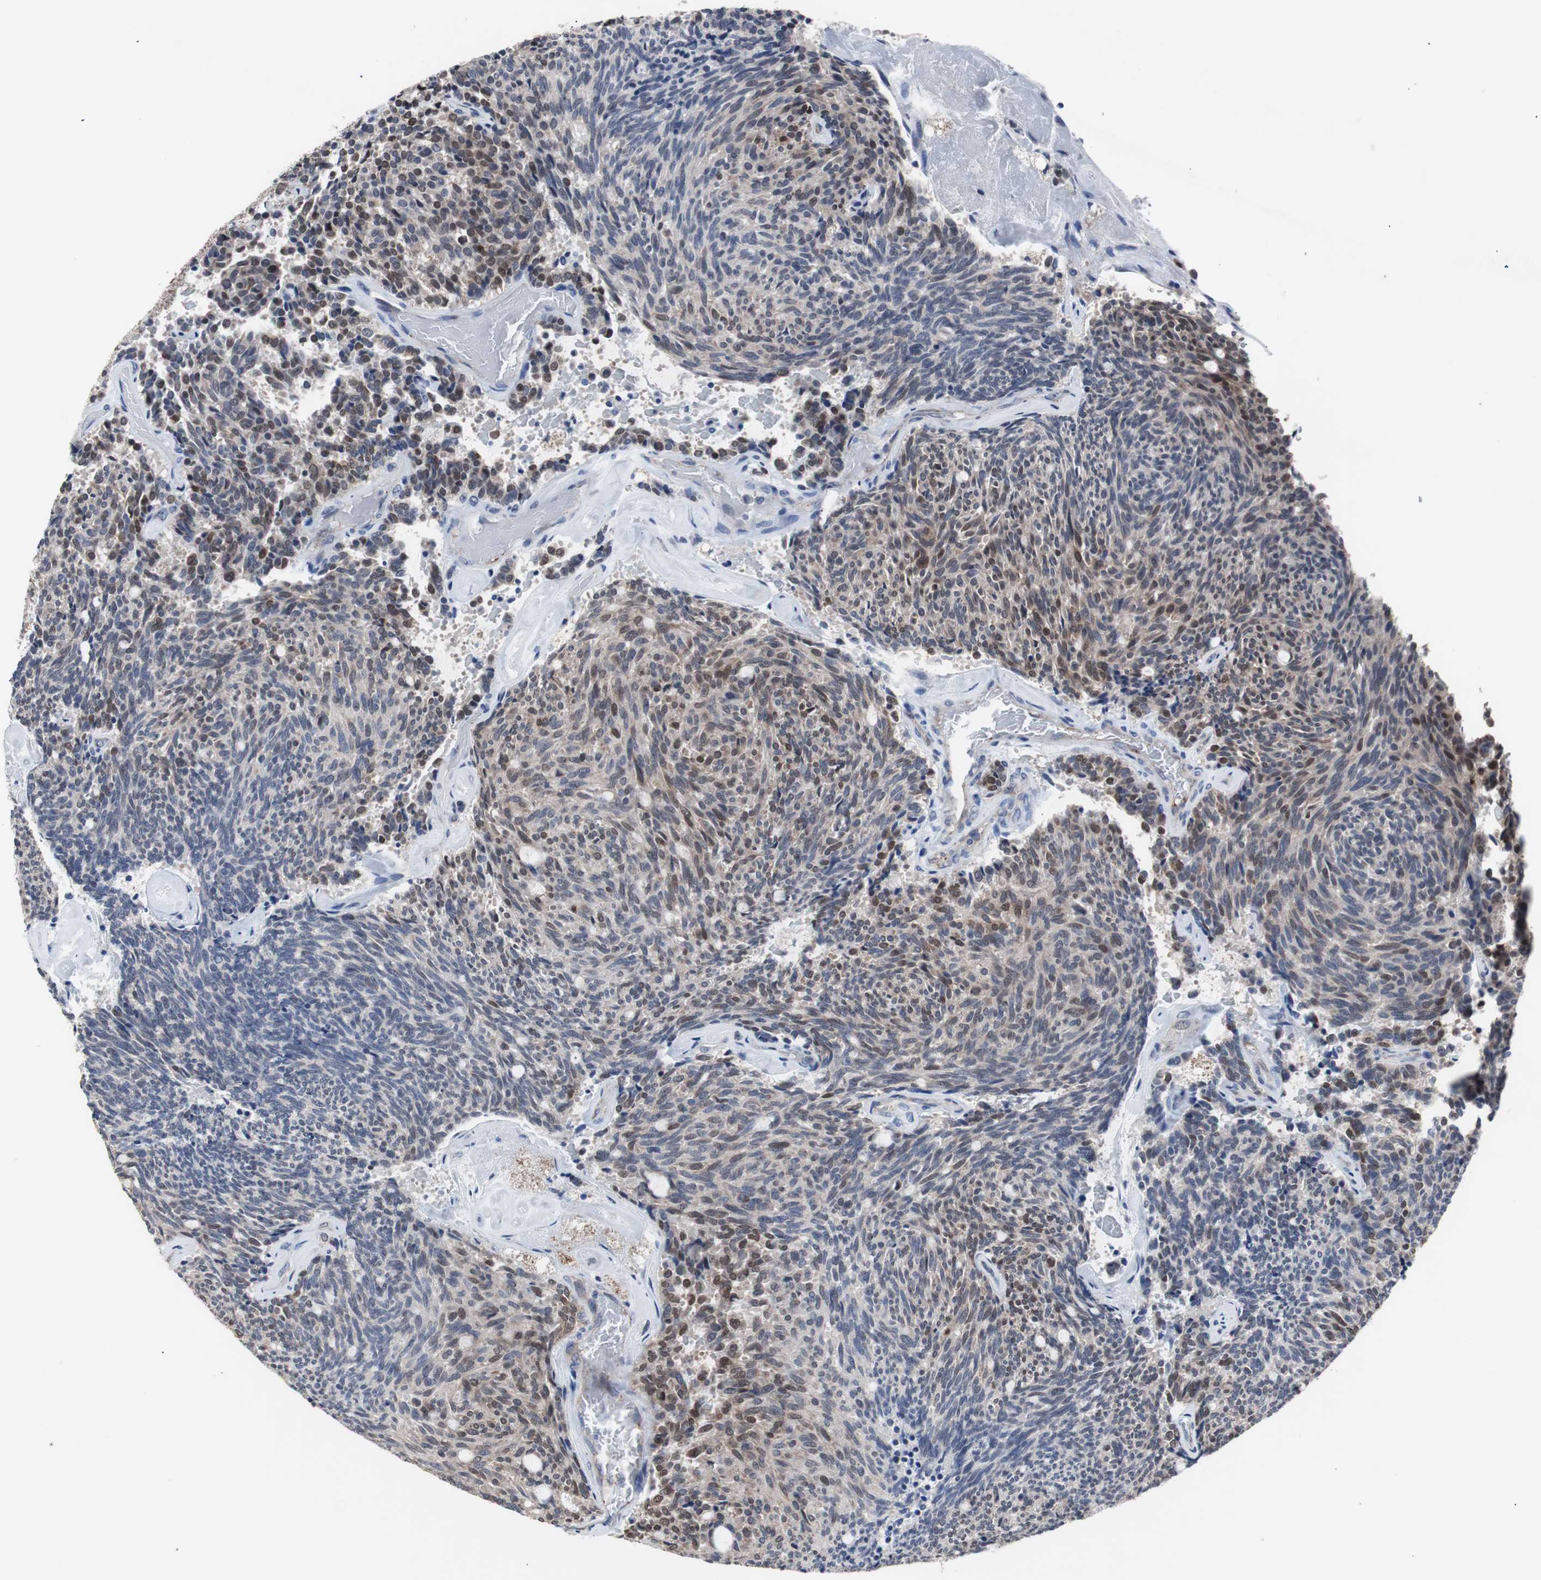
{"staining": {"intensity": "moderate", "quantity": "<25%", "location": "nuclear"}, "tissue": "carcinoid", "cell_type": "Tumor cells", "image_type": "cancer", "snomed": [{"axis": "morphology", "description": "Carcinoid, malignant, NOS"}, {"axis": "topography", "description": "Pancreas"}], "caption": "Immunohistochemistry histopathology image of neoplastic tissue: human carcinoid (malignant) stained using immunohistochemistry demonstrates low levels of moderate protein expression localized specifically in the nuclear of tumor cells, appearing as a nuclear brown color.", "gene": "RBM47", "patient": {"sex": "female", "age": 54}}